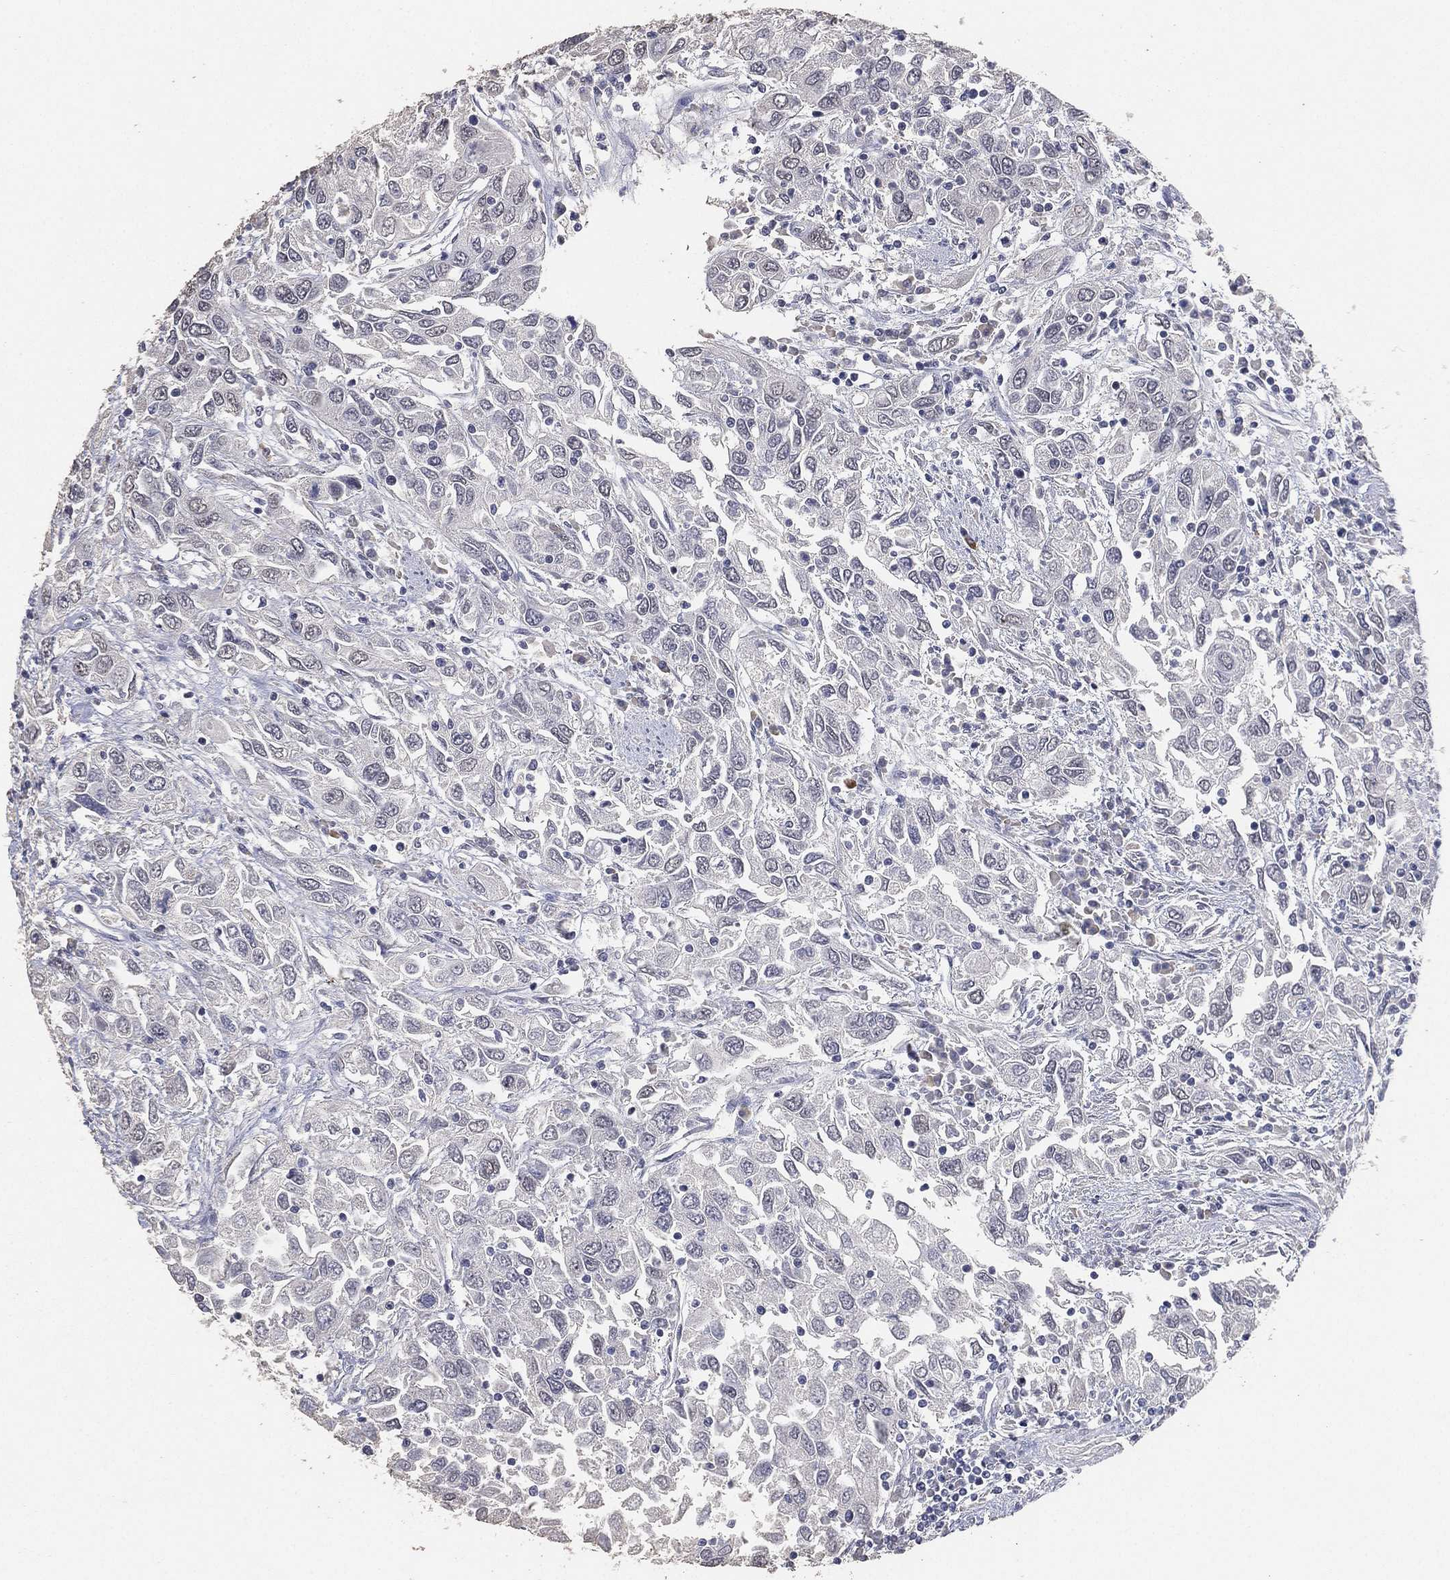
{"staining": {"intensity": "negative", "quantity": "none", "location": "none"}, "tissue": "urothelial cancer", "cell_type": "Tumor cells", "image_type": "cancer", "snomed": [{"axis": "morphology", "description": "Urothelial carcinoma, High grade"}, {"axis": "topography", "description": "Urinary bladder"}], "caption": "Immunohistochemistry (IHC) of urothelial cancer exhibits no staining in tumor cells.", "gene": "DSG1", "patient": {"sex": "male", "age": 76}}